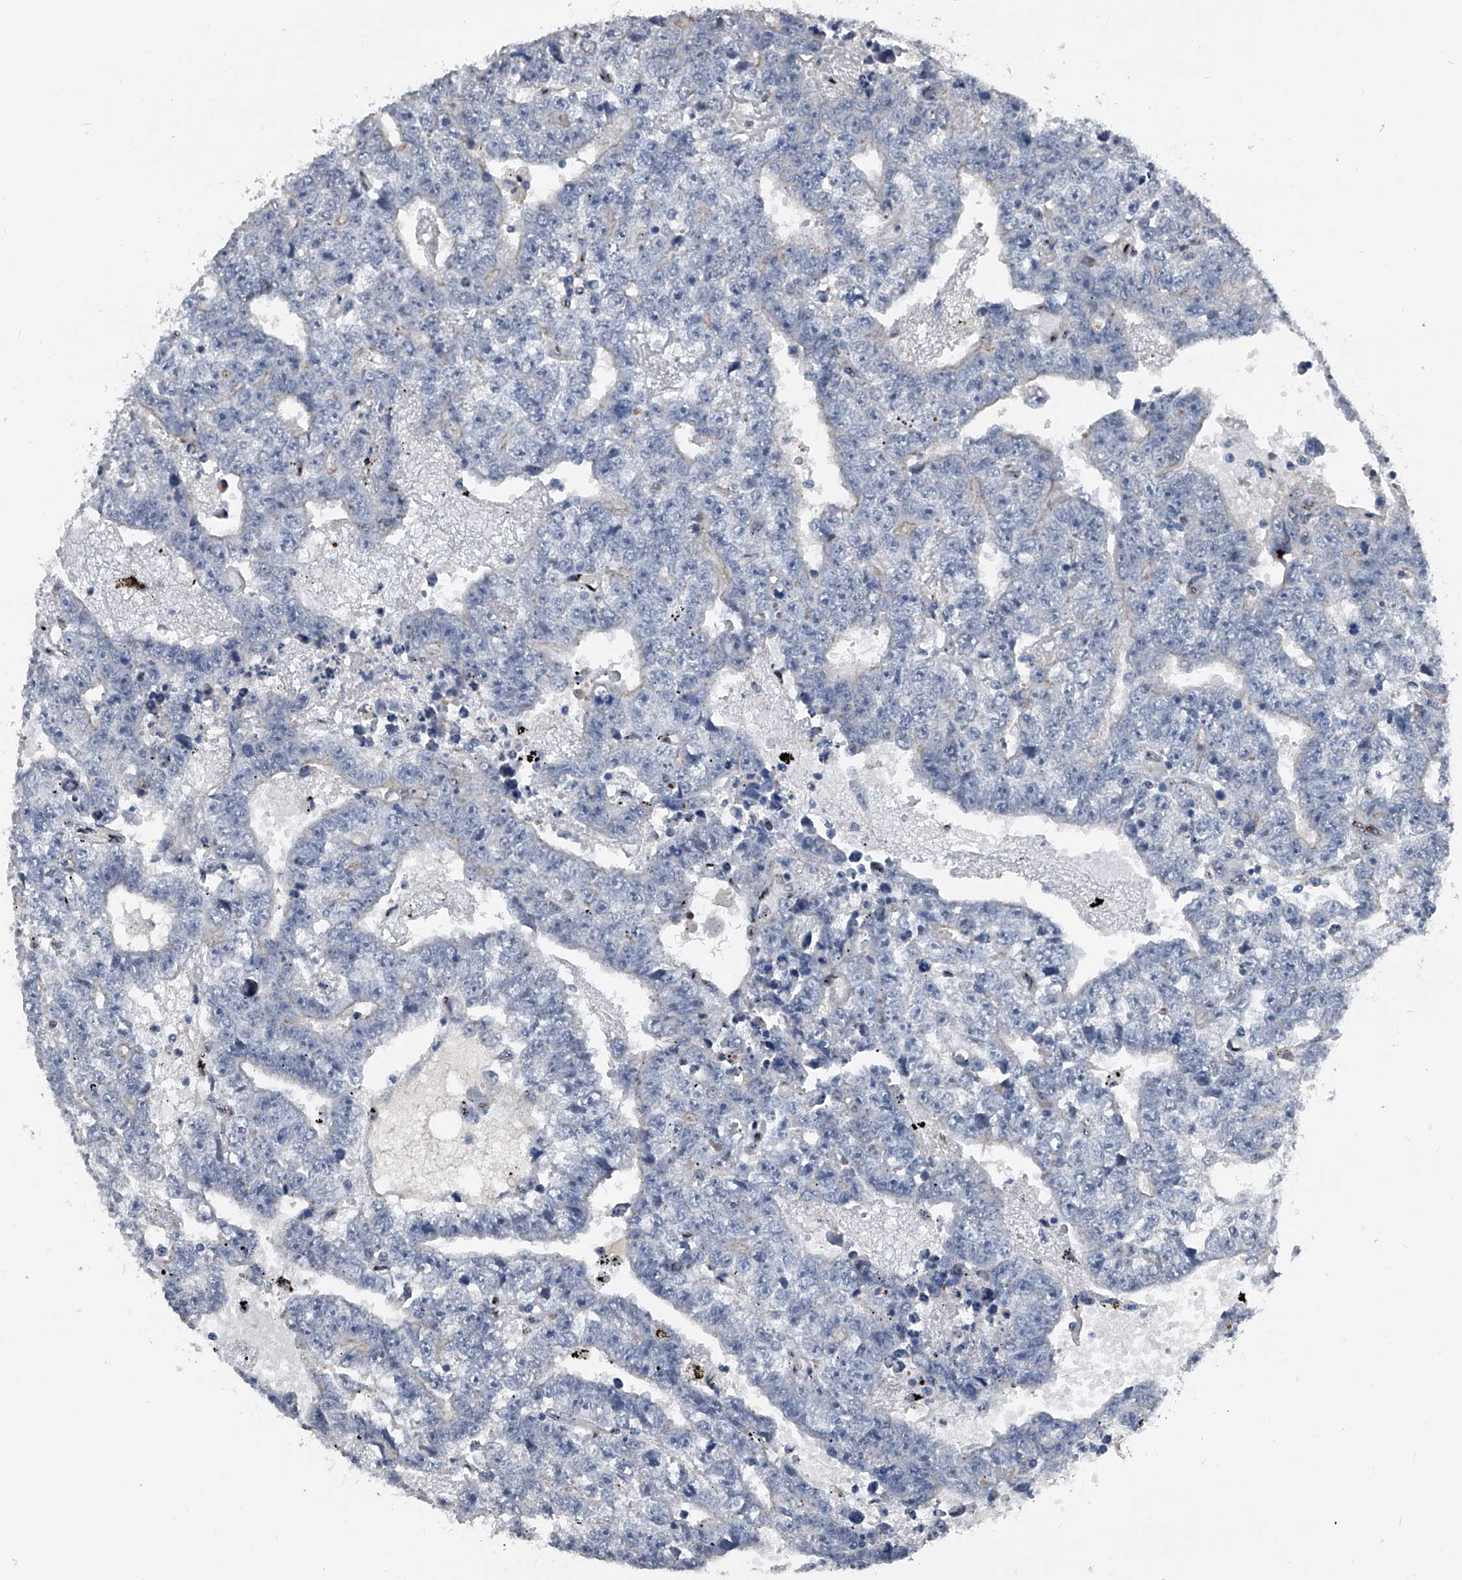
{"staining": {"intensity": "negative", "quantity": "none", "location": "none"}, "tissue": "testis cancer", "cell_type": "Tumor cells", "image_type": "cancer", "snomed": [{"axis": "morphology", "description": "Carcinoma, Embryonal, NOS"}, {"axis": "topography", "description": "Testis"}], "caption": "This is an immunohistochemistry (IHC) histopathology image of testis embryonal carcinoma. There is no expression in tumor cells.", "gene": "MEN1", "patient": {"sex": "male", "age": 25}}